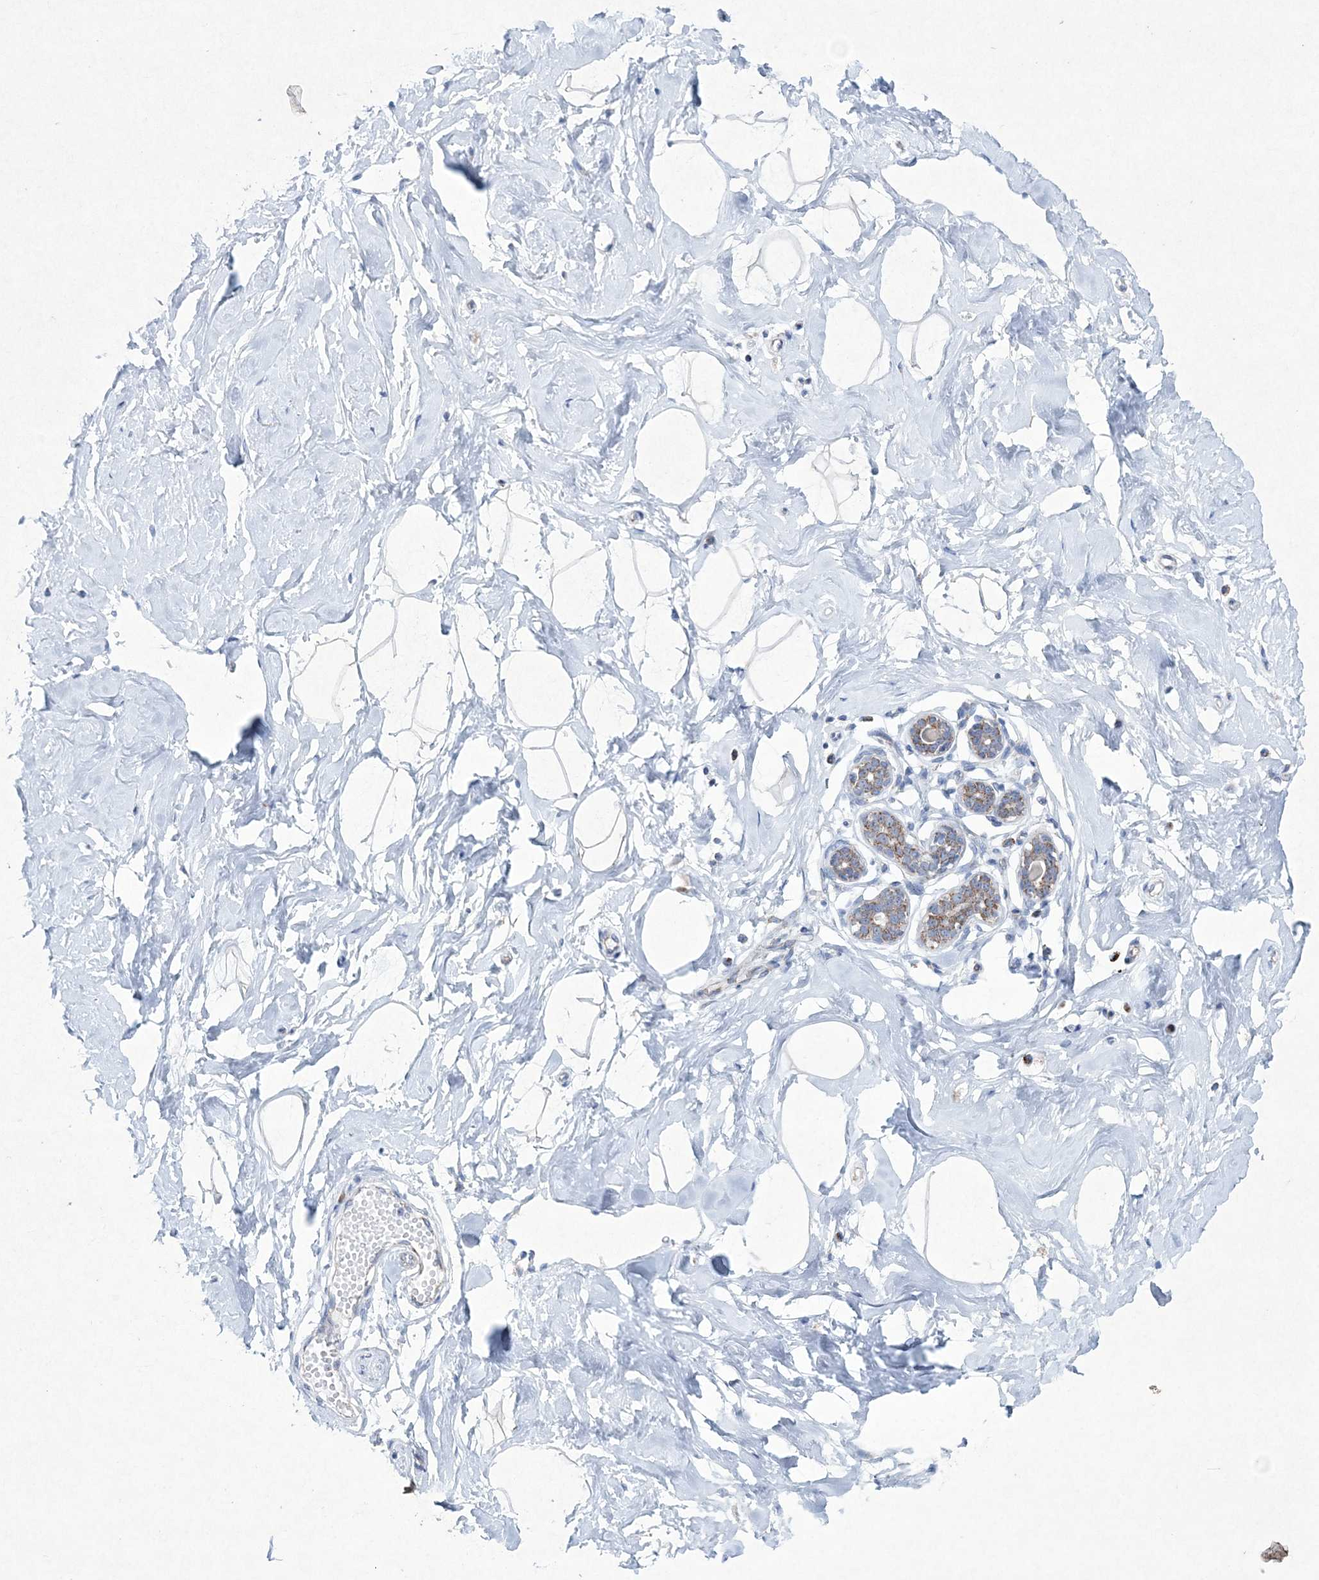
{"staining": {"intensity": "negative", "quantity": "none", "location": "none"}, "tissue": "breast", "cell_type": "Adipocytes", "image_type": "normal", "snomed": [{"axis": "morphology", "description": "Normal tissue, NOS"}, {"axis": "morphology", "description": "Adenoma, NOS"}, {"axis": "topography", "description": "Breast"}], "caption": "This is an IHC image of unremarkable human breast. There is no expression in adipocytes.", "gene": "CES4A", "patient": {"sex": "female", "age": 23}}